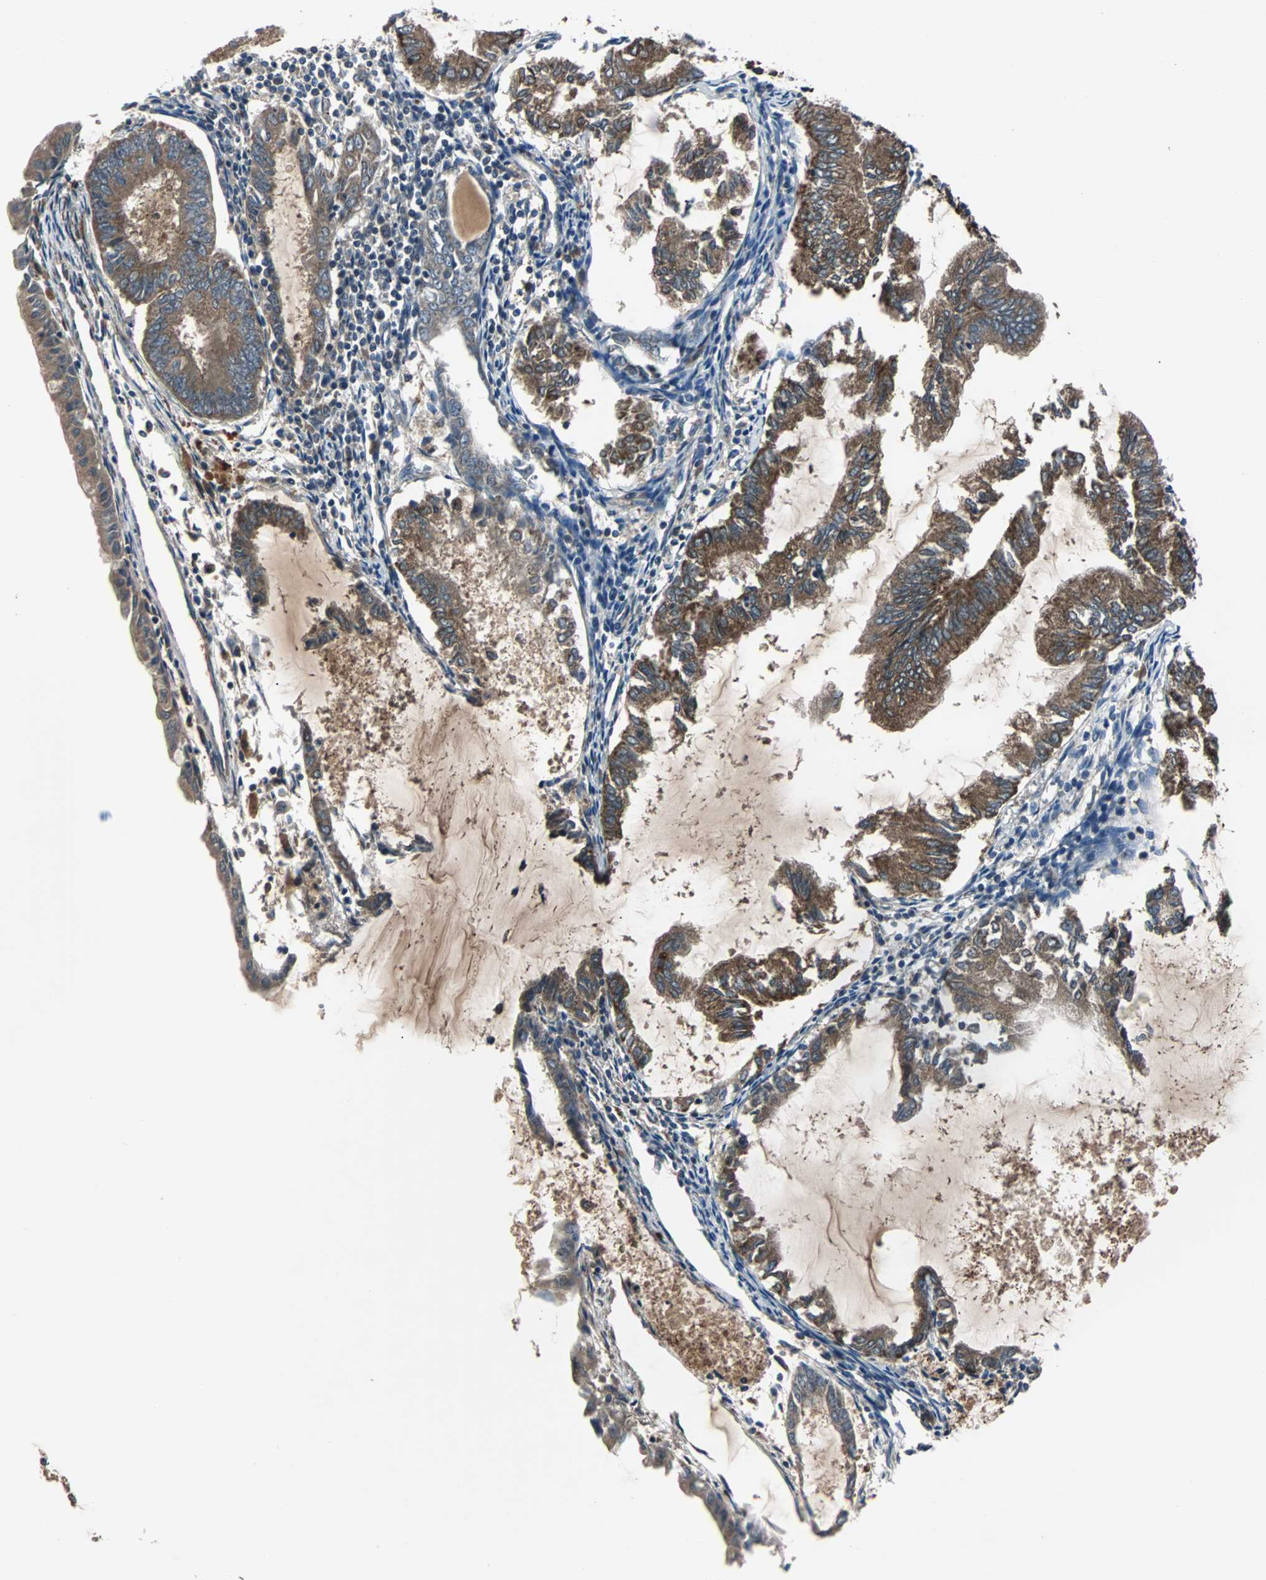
{"staining": {"intensity": "moderate", "quantity": ">75%", "location": "cytoplasmic/membranous"}, "tissue": "endometrial cancer", "cell_type": "Tumor cells", "image_type": "cancer", "snomed": [{"axis": "morphology", "description": "Adenocarcinoma, NOS"}, {"axis": "topography", "description": "Endometrium"}], "caption": "Adenocarcinoma (endometrial) was stained to show a protein in brown. There is medium levels of moderate cytoplasmic/membranous positivity in about >75% of tumor cells. (Brightfield microscopy of DAB IHC at high magnification).", "gene": "ARF1", "patient": {"sex": "female", "age": 86}}